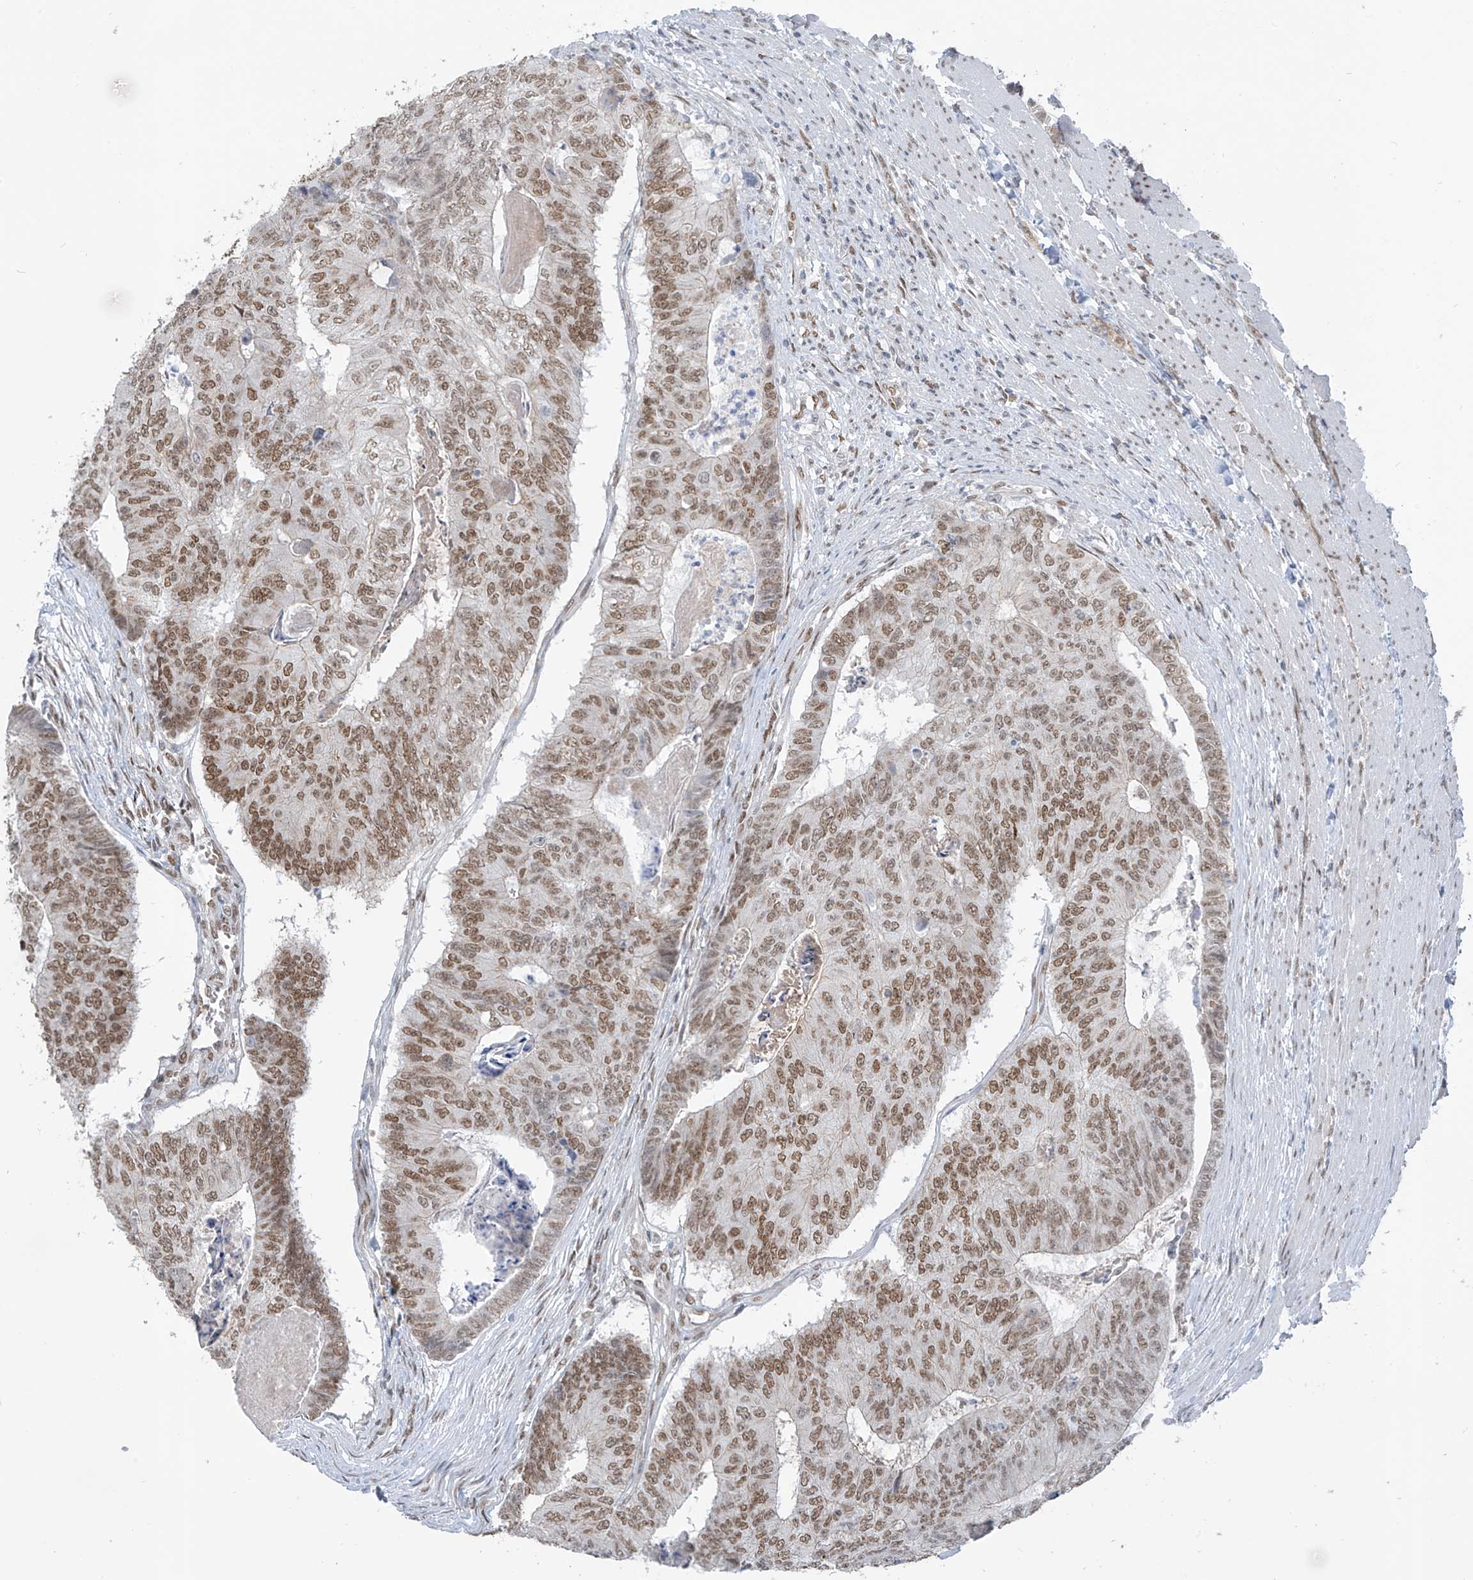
{"staining": {"intensity": "moderate", "quantity": ">75%", "location": "nuclear"}, "tissue": "colorectal cancer", "cell_type": "Tumor cells", "image_type": "cancer", "snomed": [{"axis": "morphology", "description": "Adenocarcinoma, NOS"}, {"axis": "topography", "description": "Colon"}], "caption": "Protein expression analysis of adenocarcinoma (colorectal) exhibits moderate nuclear expression in about >75% of tumor cells. (brown staining indicates protein expression, while blue staining denotes nuclei).", "gene": "MCM9", "patient": {"sex": "female", "age": 67}}